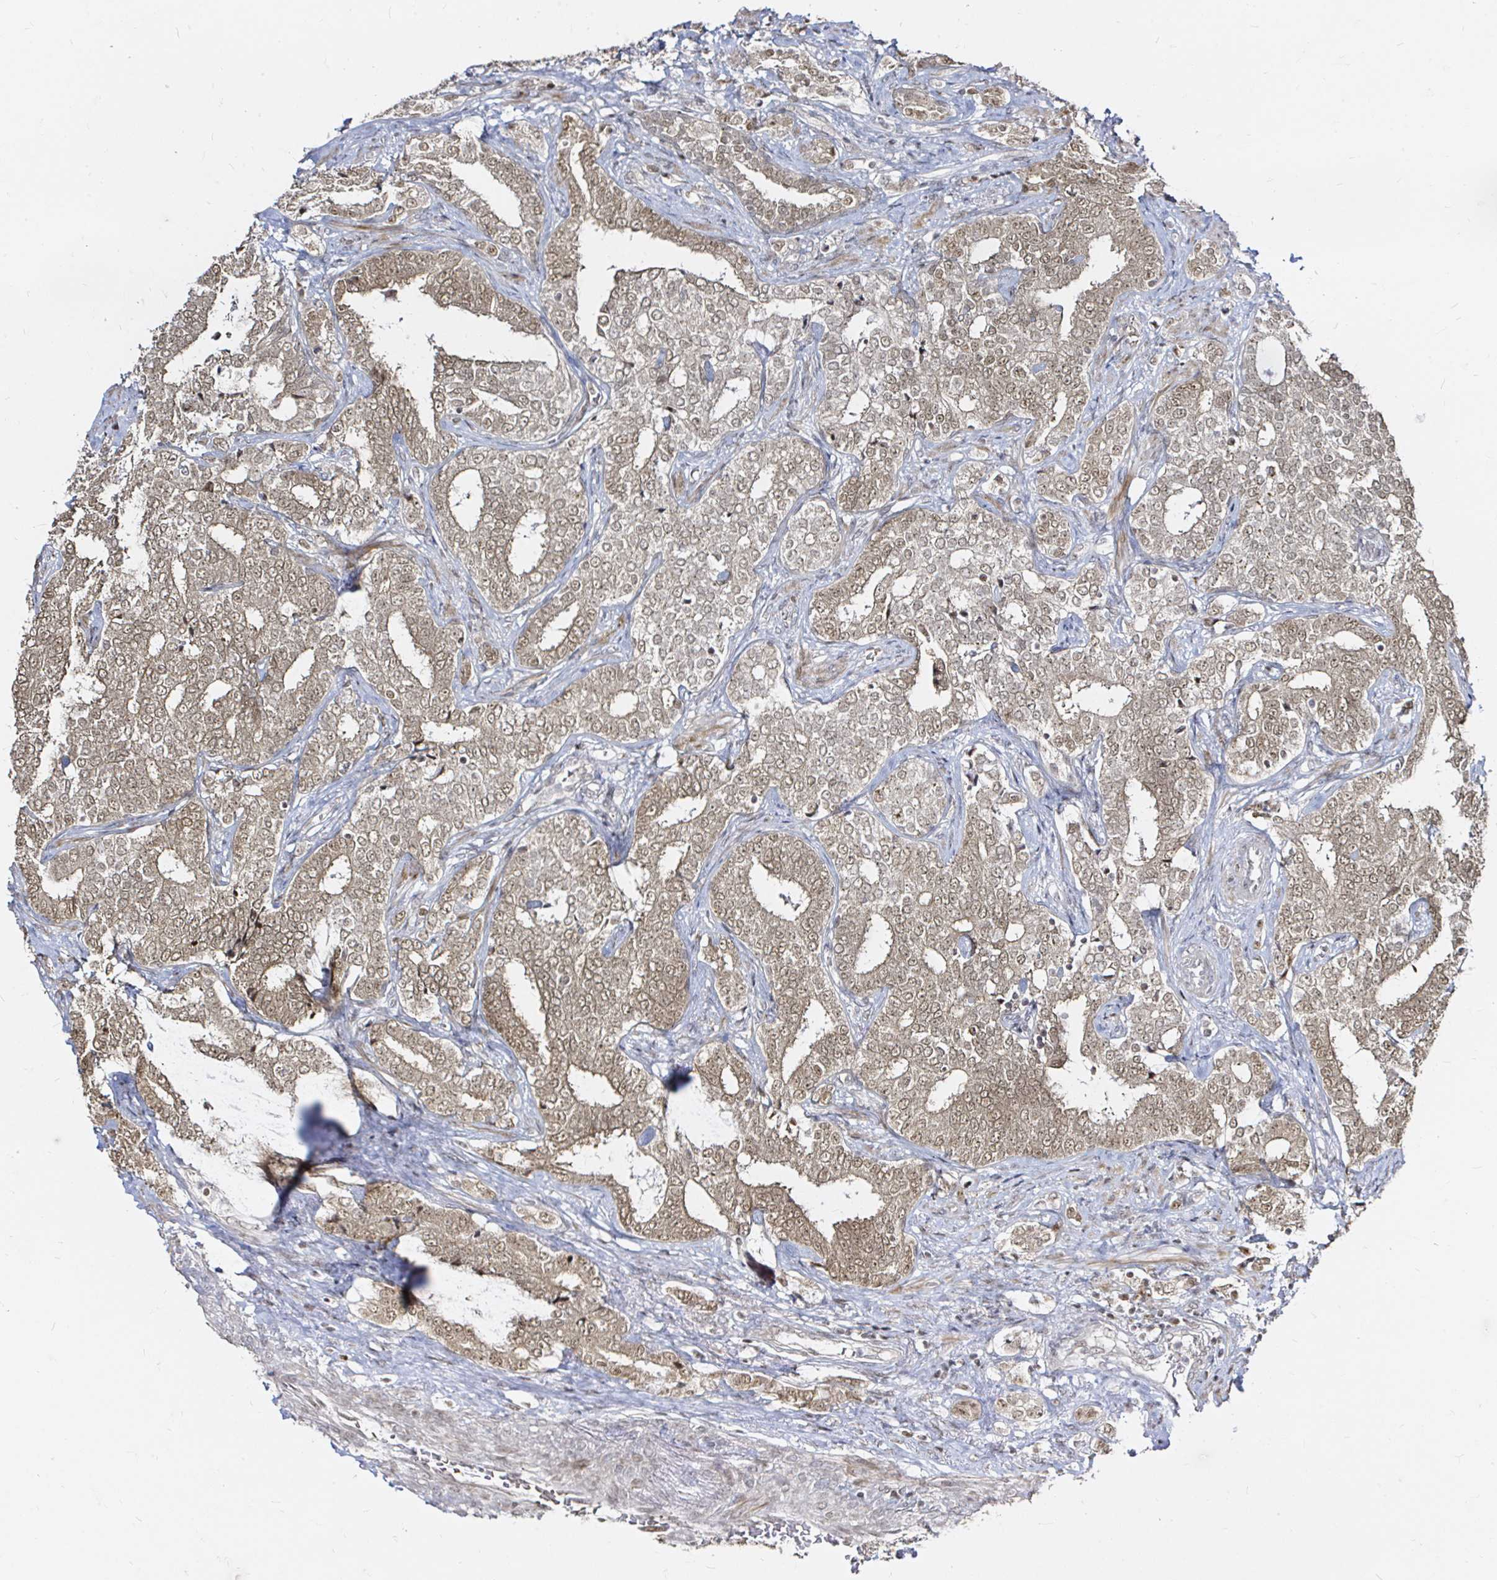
{"staining": {"intensity": "moderate", "quantity": ">75%", "location": "cytoplasmic/membranous,nuclear"}, "tissue": "prostate cancer", "cell_type": "Tumor cells", "image_type": "cancer", "snomed": [{"axis": "morphology", "description": "Adenocarcinoma, High grade"}, {"axis": "topography", "description": "Prostate"}], "caption": "Prostate cancer stained with DAB immunohistochemistry (IHC) exhibits medium levels of moderate cytoplasmic/membranous and nuclear staining in about >75% of tumor cells. (DAB IHC, brown staining for protein, blue staining for nuclei).", "gene": "SNRPC", "patient": {"sex": "male", "age": 72}}